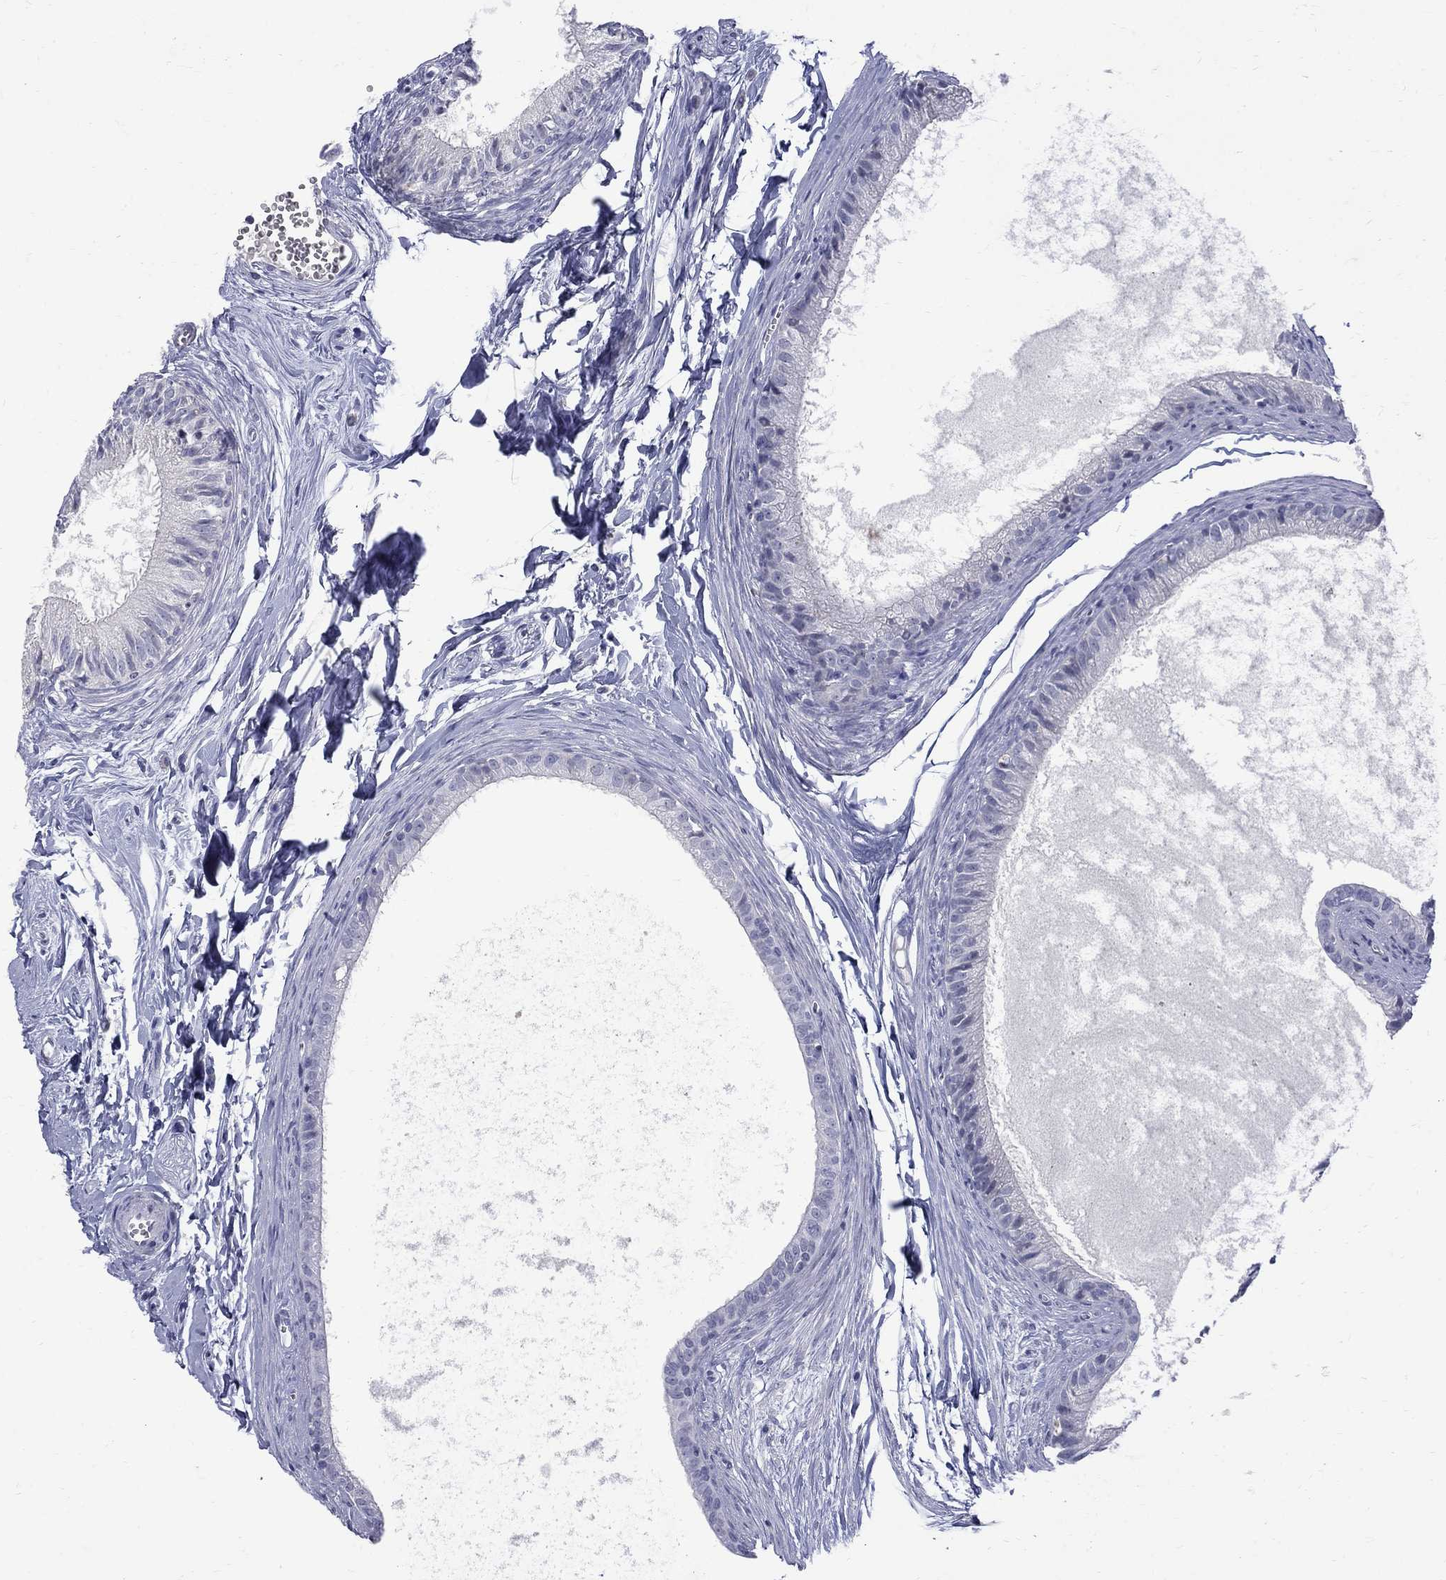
{"staining": {"intensity": "negative", "quantity": "none", "location": "none"}, "tissue": "epididymis", "cell_type": "Glandular cells", "image_type": "normal", "snomed": [{"axis": "morphology", "description": "Normal tissue, NOS"}, {"axis": "topography", "description": "Epididymis"}], "caption": "Glandular cells show no significant staining in unremarkable epididymis. Nuclei are stained in blue.", "gene": "CTNND2", "patient": {"sex": "male", "age": 51}}